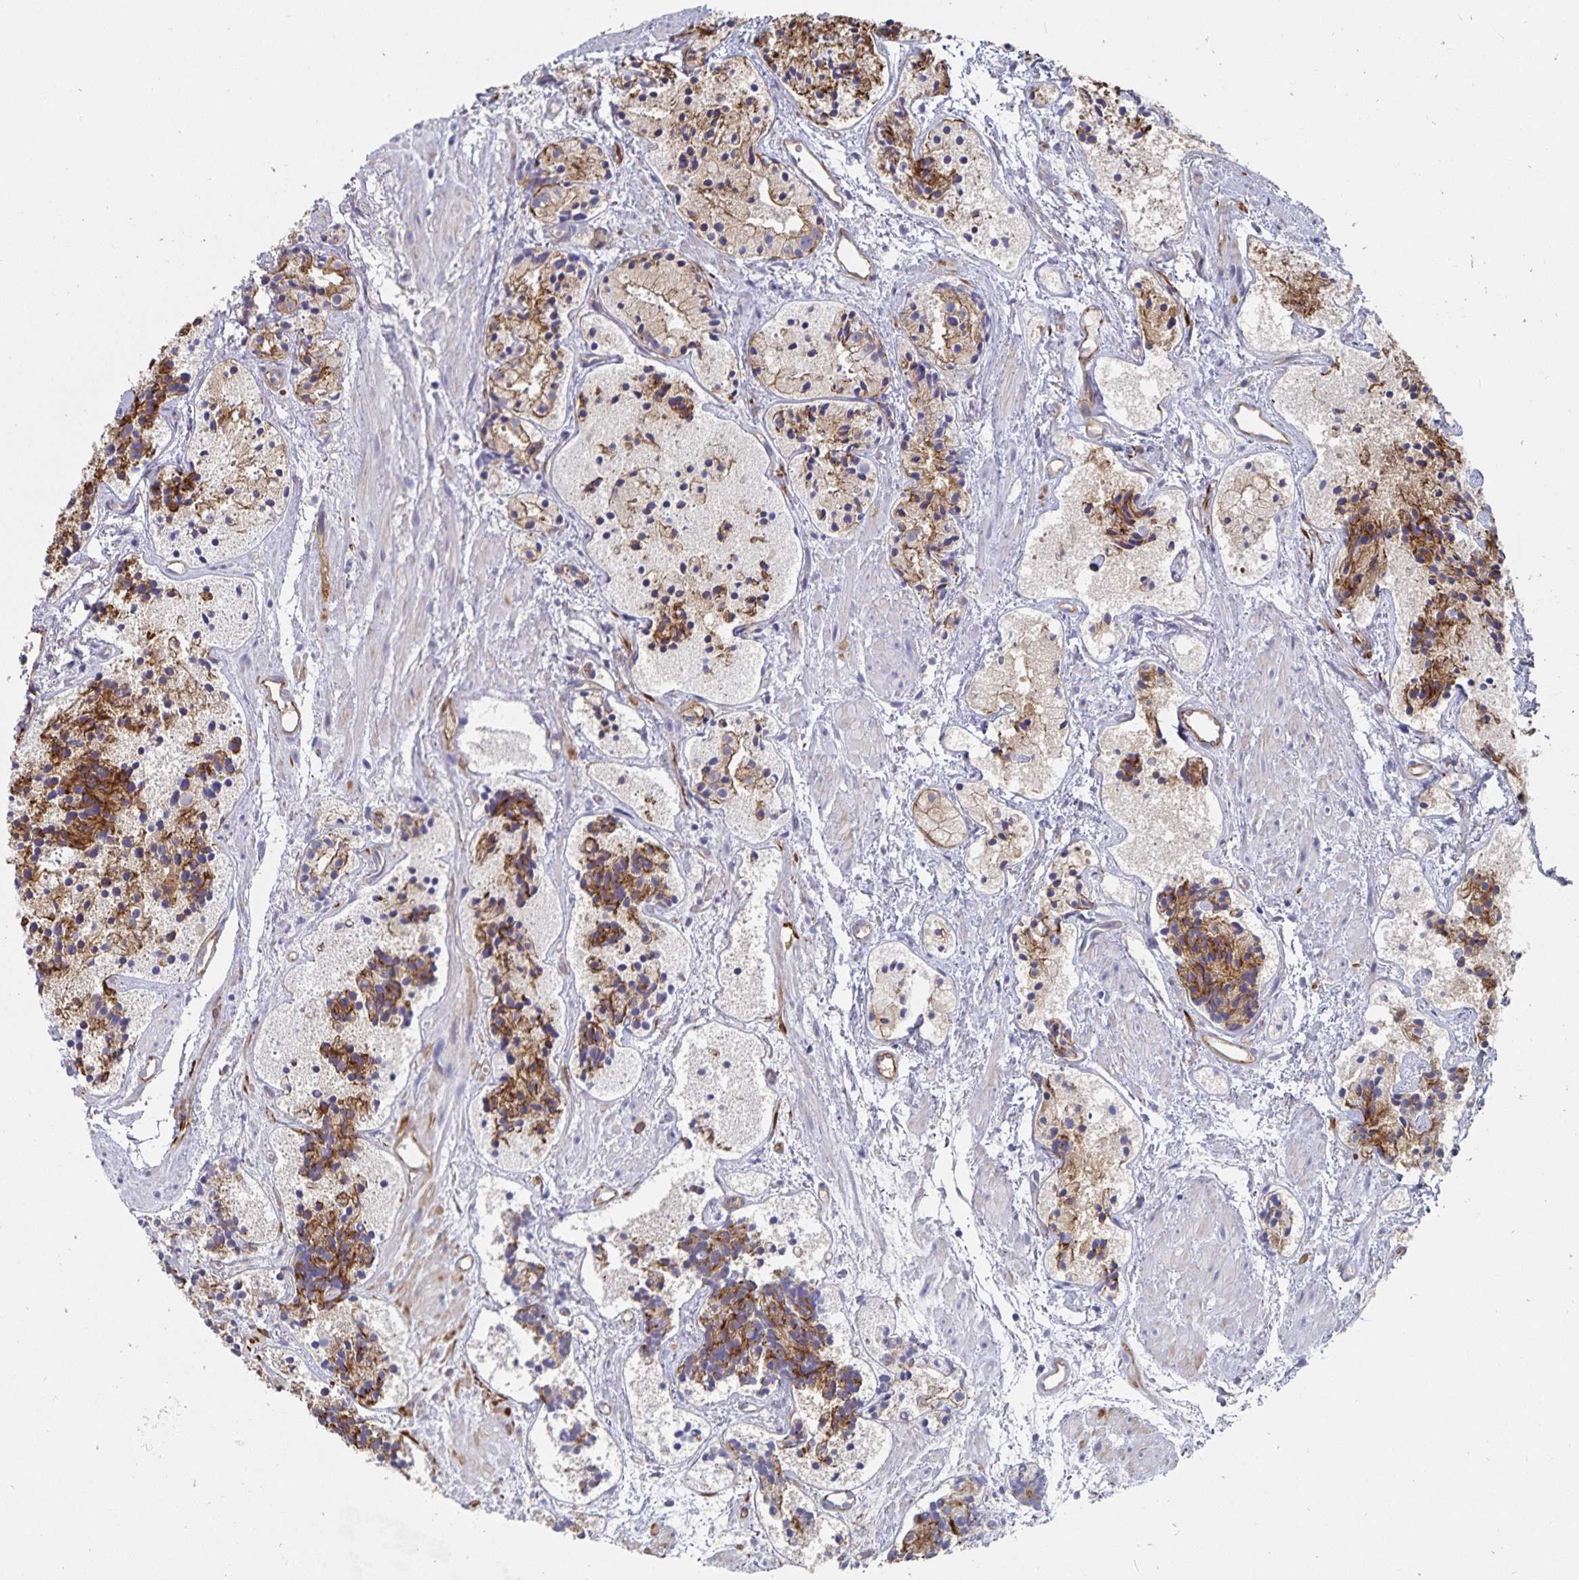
{"staining": {"intensity": "moderate", "quantity": "25%-75%", "location": "cytoplasmic/membranous"}, "tissue": "prostate cancer", "cell_type": "Tumor cells", "image_type": "cancer", "snomed": [{"axis": "morphology", "description": "Adenocarcinoma, High grade"}, {"axis": "topography", "description": "Prostate"}], "caption": "The image shows staining of prostate cancer (high-grade adenocarcinoma), revealing moderate cytoplasmic/membranous protein expression (brown color) within tumor cells. (IHC, brightfield microscopy, high magnification).", "gene": "SSTR1", "patient": {"sex": "male", "age": 85}}